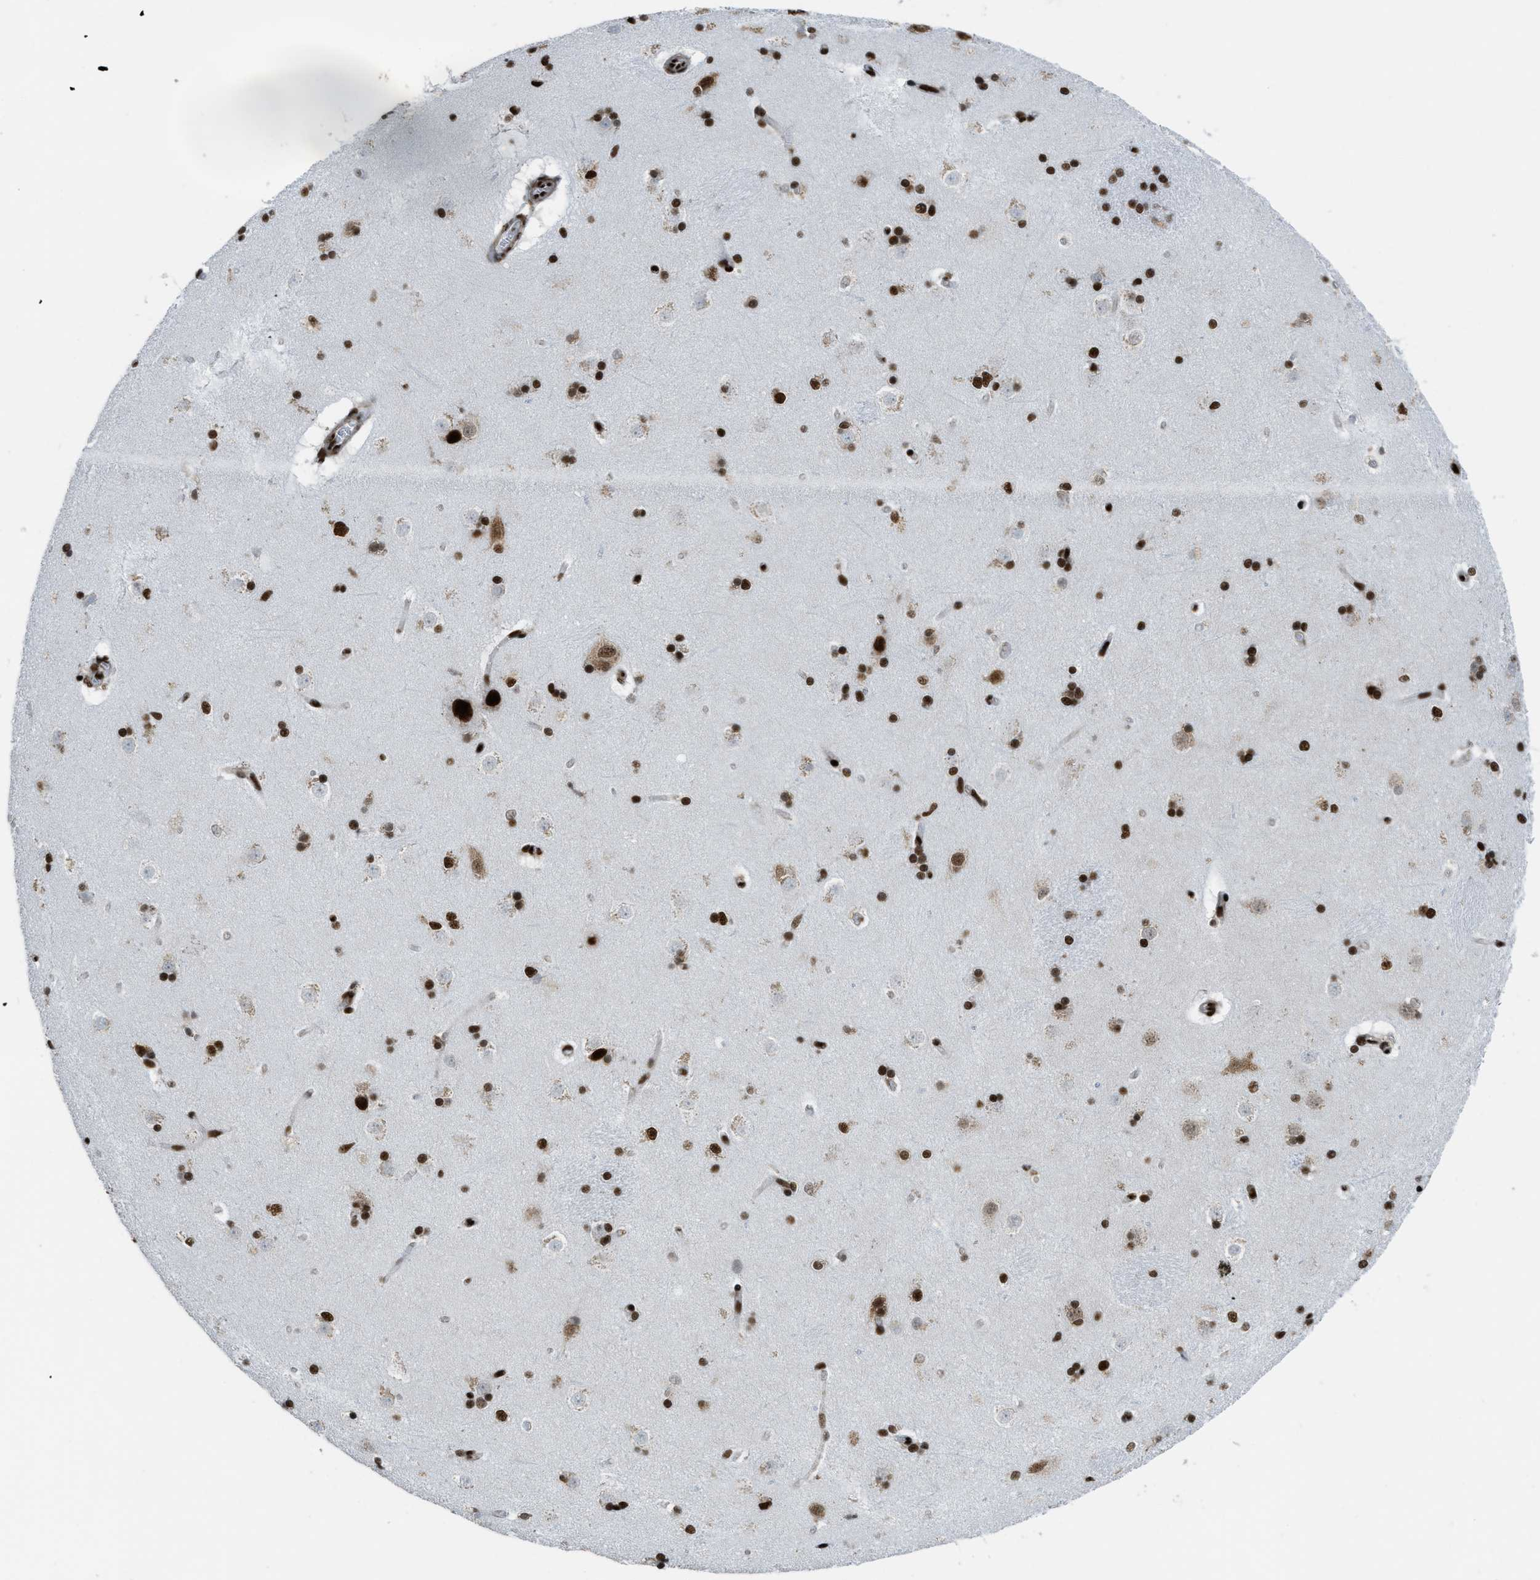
{"staining": {"intensity": "strong", "quantity": ">75%", "location": "nuclear"}, "tissue": "caudate", "cell_type": "Glial cells", "image_type": "normal", "snomed": [{"axis": "morphology", "description": "Normal tissue, NOS"}, {"axis": "topography", "description": "Lateral ventricle wall"}], "caption": "Protein analysis of benign caudate exhibits strong nuclear positivity in approximately >75% of glial cells. The staining is performed using DAB brown chromogen to label protein expression. The nuclei are counter-stained blue using hematoxylin.", "gene": "ZNF207", "patient": {"sex": "female", "age": 19}}